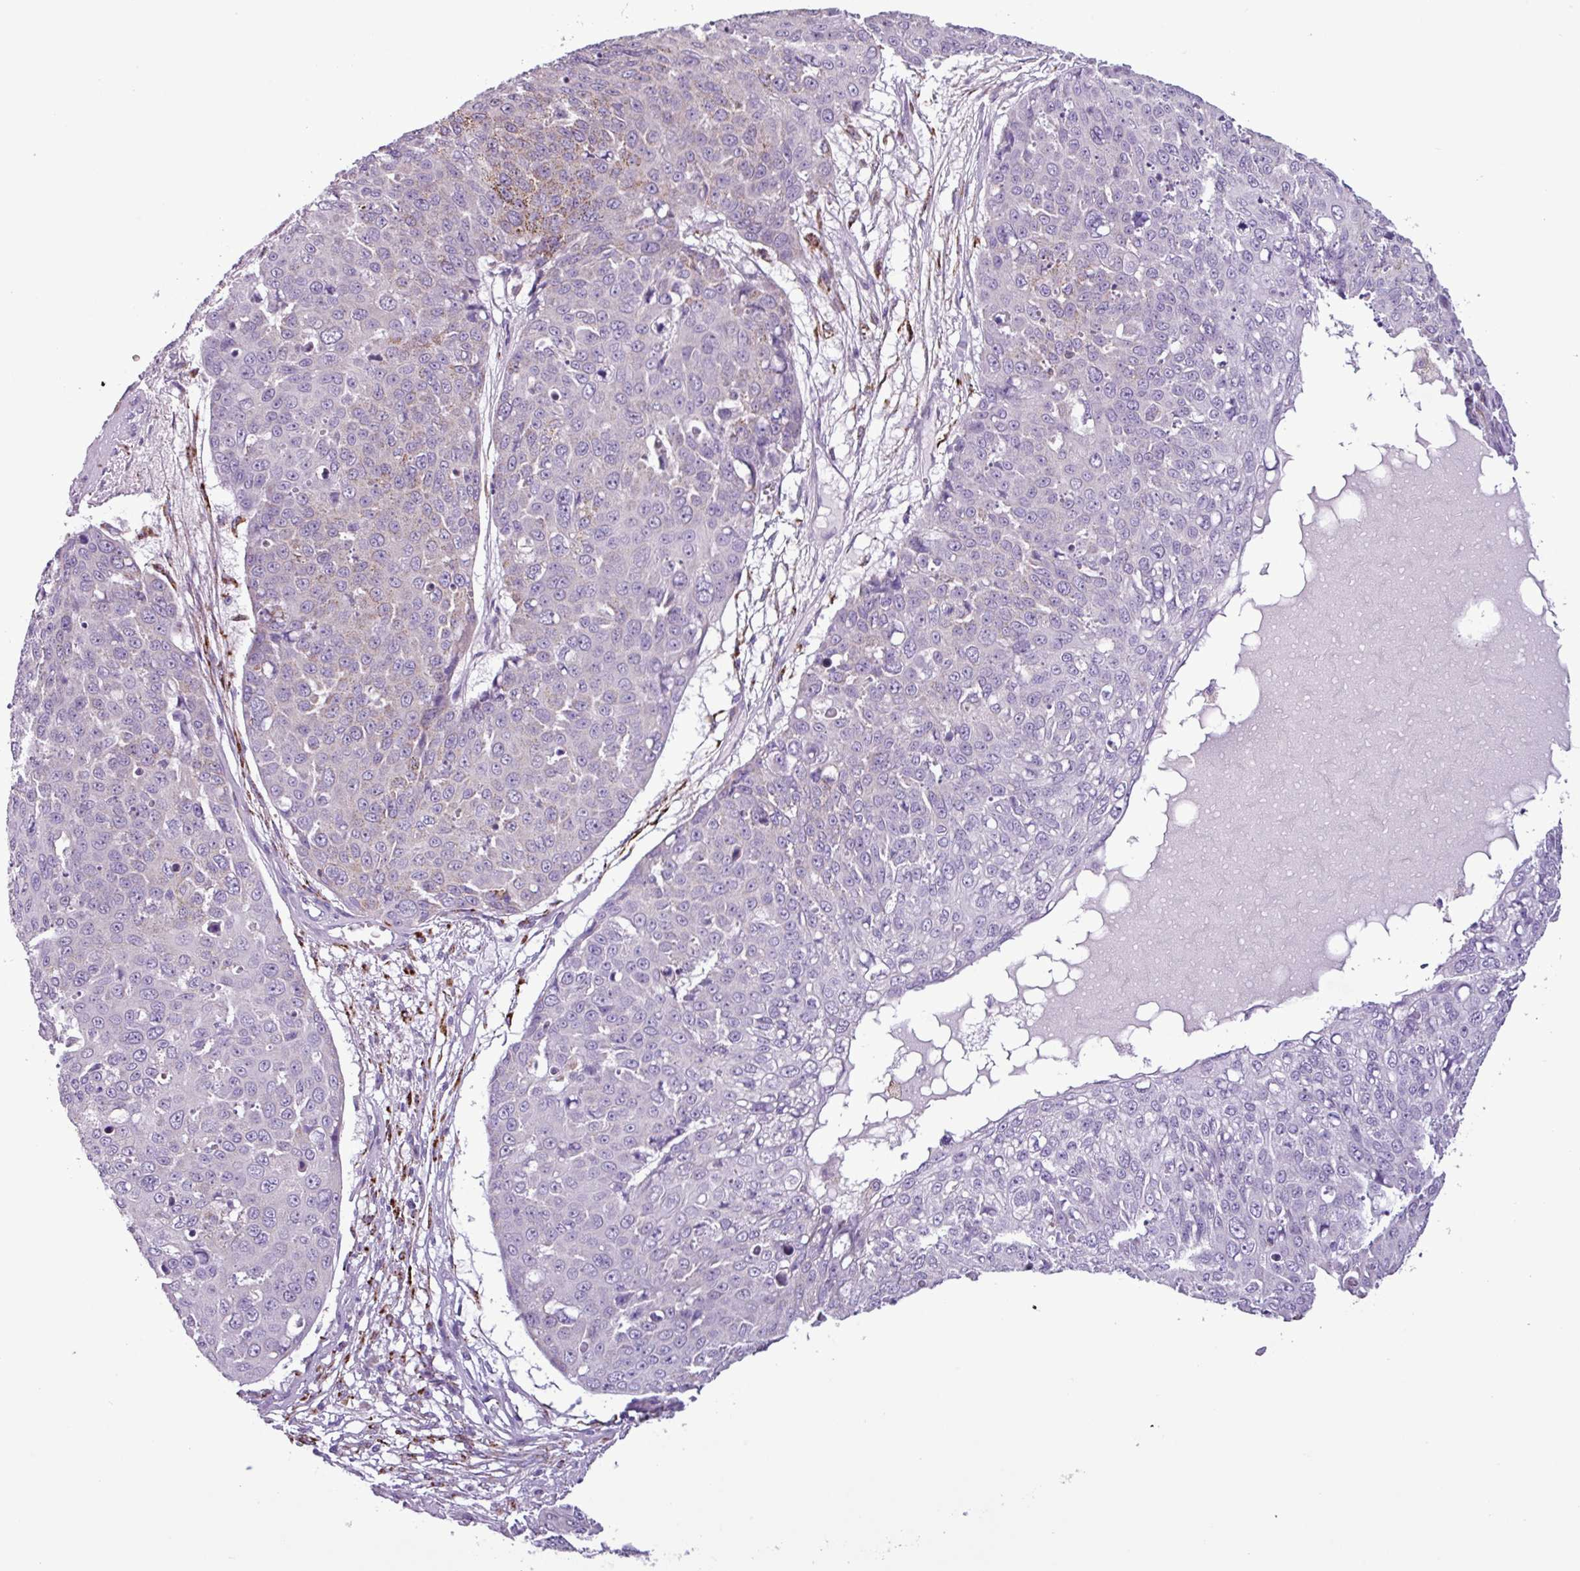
{"staining": {"intensity": "weak", "quantity": "<25%", "location": "cytoplasmic/membranous"}, "tissue": "skin cancer", "cell_type": "Tumor cells", "image_type": "cancer", "snomed": [{"axis": "morphology", "description": "Squamous cell carcinoma, NOS"}, {"axis": "topography", "description": "Skin"}], "caption": "DAB (3,3'-diaminobenzidine) immunohistochemical staining of human skin squamous cell carcinoma exhibits no significant positivity in tumor cells. (Stains: DAB IHC with hematoxylin counter stain, Microscopy: brightfield microscopy at high magnification).", "gene": "ZNF667", "patient": {"sex": "male", "age": 71}}